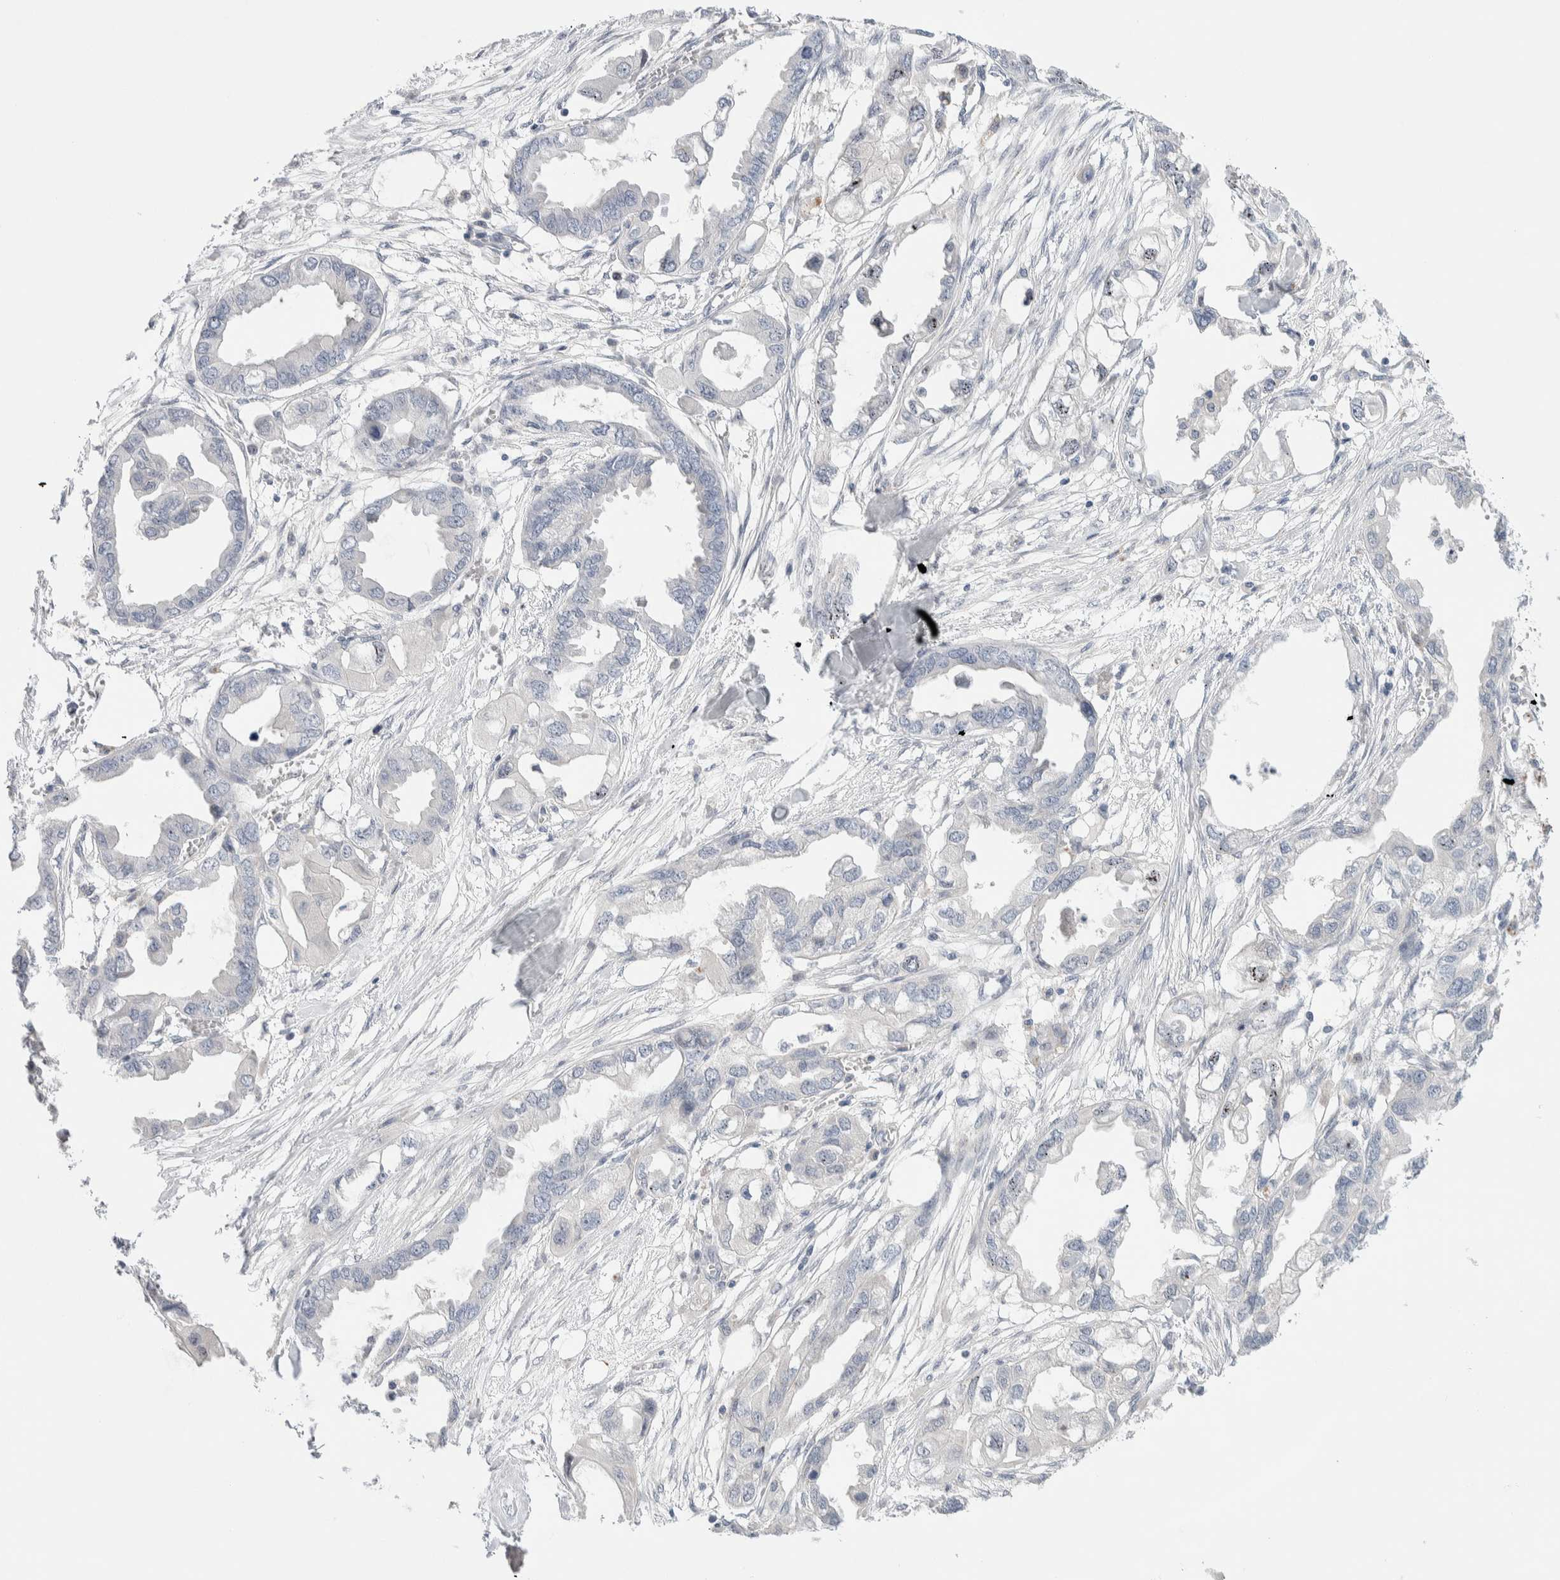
{"staining": {"intensity": "negative", "quantity": "none", "location": "none"}, "tissue": "endometrial cancer", "cell_type": "Tumor cells", "image_type": "cancer", "snomed": [{"axis": "morphology", "description": "Adenocarcinoma, NOS"}, {"axis": "morphology", "description": "Adenocarcinoma, metastatic, NOS"}, {"axis": "topography", "description": "Adipose tissue"}, {"axis": "topography", "description": "Endometrium"}], "caption": "This is a image of immunohistochemistry staining of endometrial cancer, which shows no expression in tumor cells.", "gene": "DNAJB6", "patient": {"sex": "female", "age": 67}}